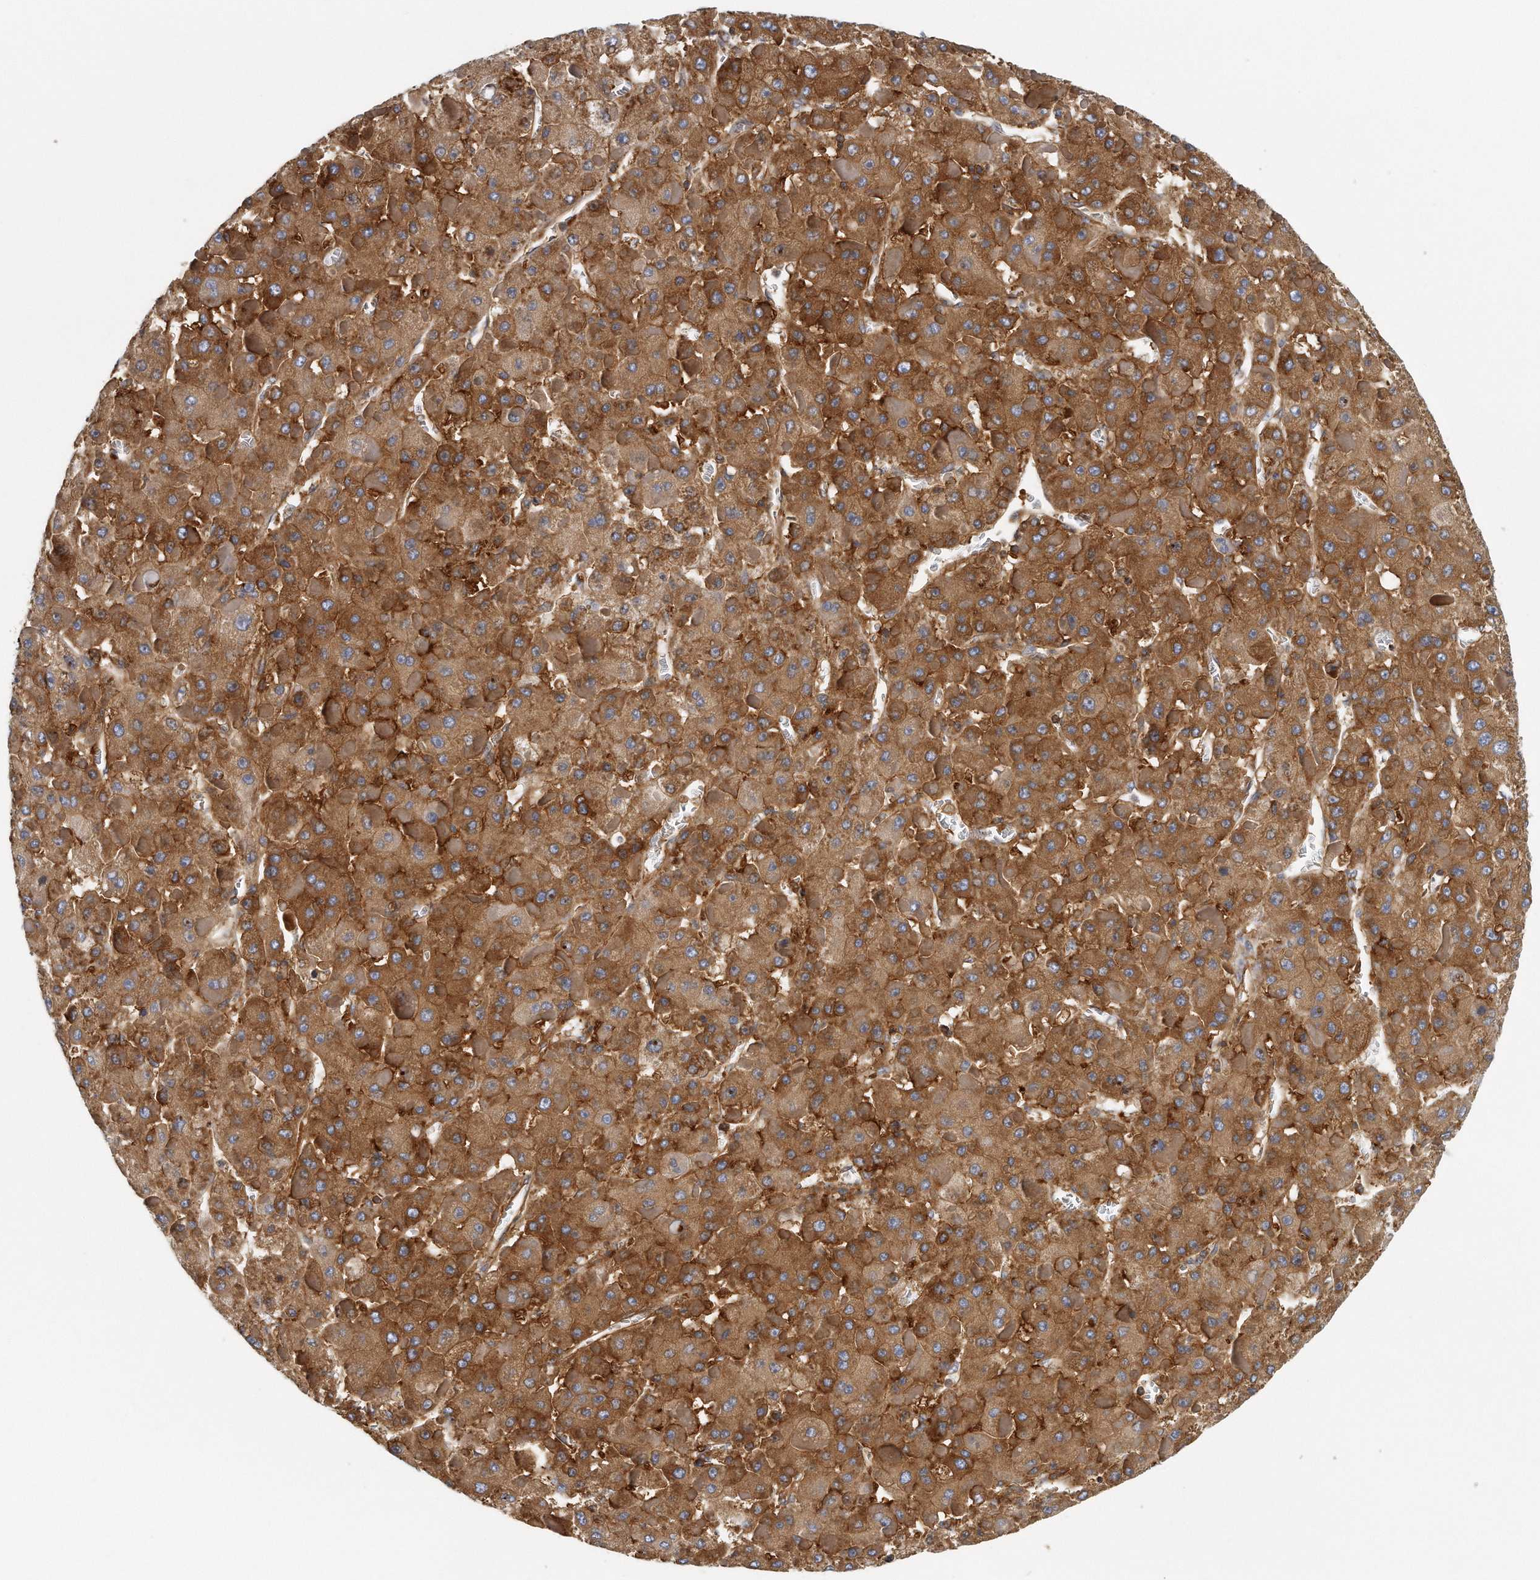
{"staining": {"intensity": "strong", "quantity": ">75%", "location": "cytoplasmic/membranous"}, "tissue": "liver cancer", "cell_type": "Tumor cells", "image_type": "cancer", "snomed": [{"axis": "morphology", "description": "Carcinoma, Hepatocellular, NOS"}, {"axis": "topography", "description": "Liver"}], "caption": "Protein expression analysis of human liver hepatocellular carcinoma reveals strong cytoplasmic/membranous positivity in approximately >75% of tumor cells. (DAB (3,3'-diaminobenzidine) IHC with brightfield microscopy, high magnification).", "gene": "EIF3I", "patient": {"sex": "female", "age": 73}}